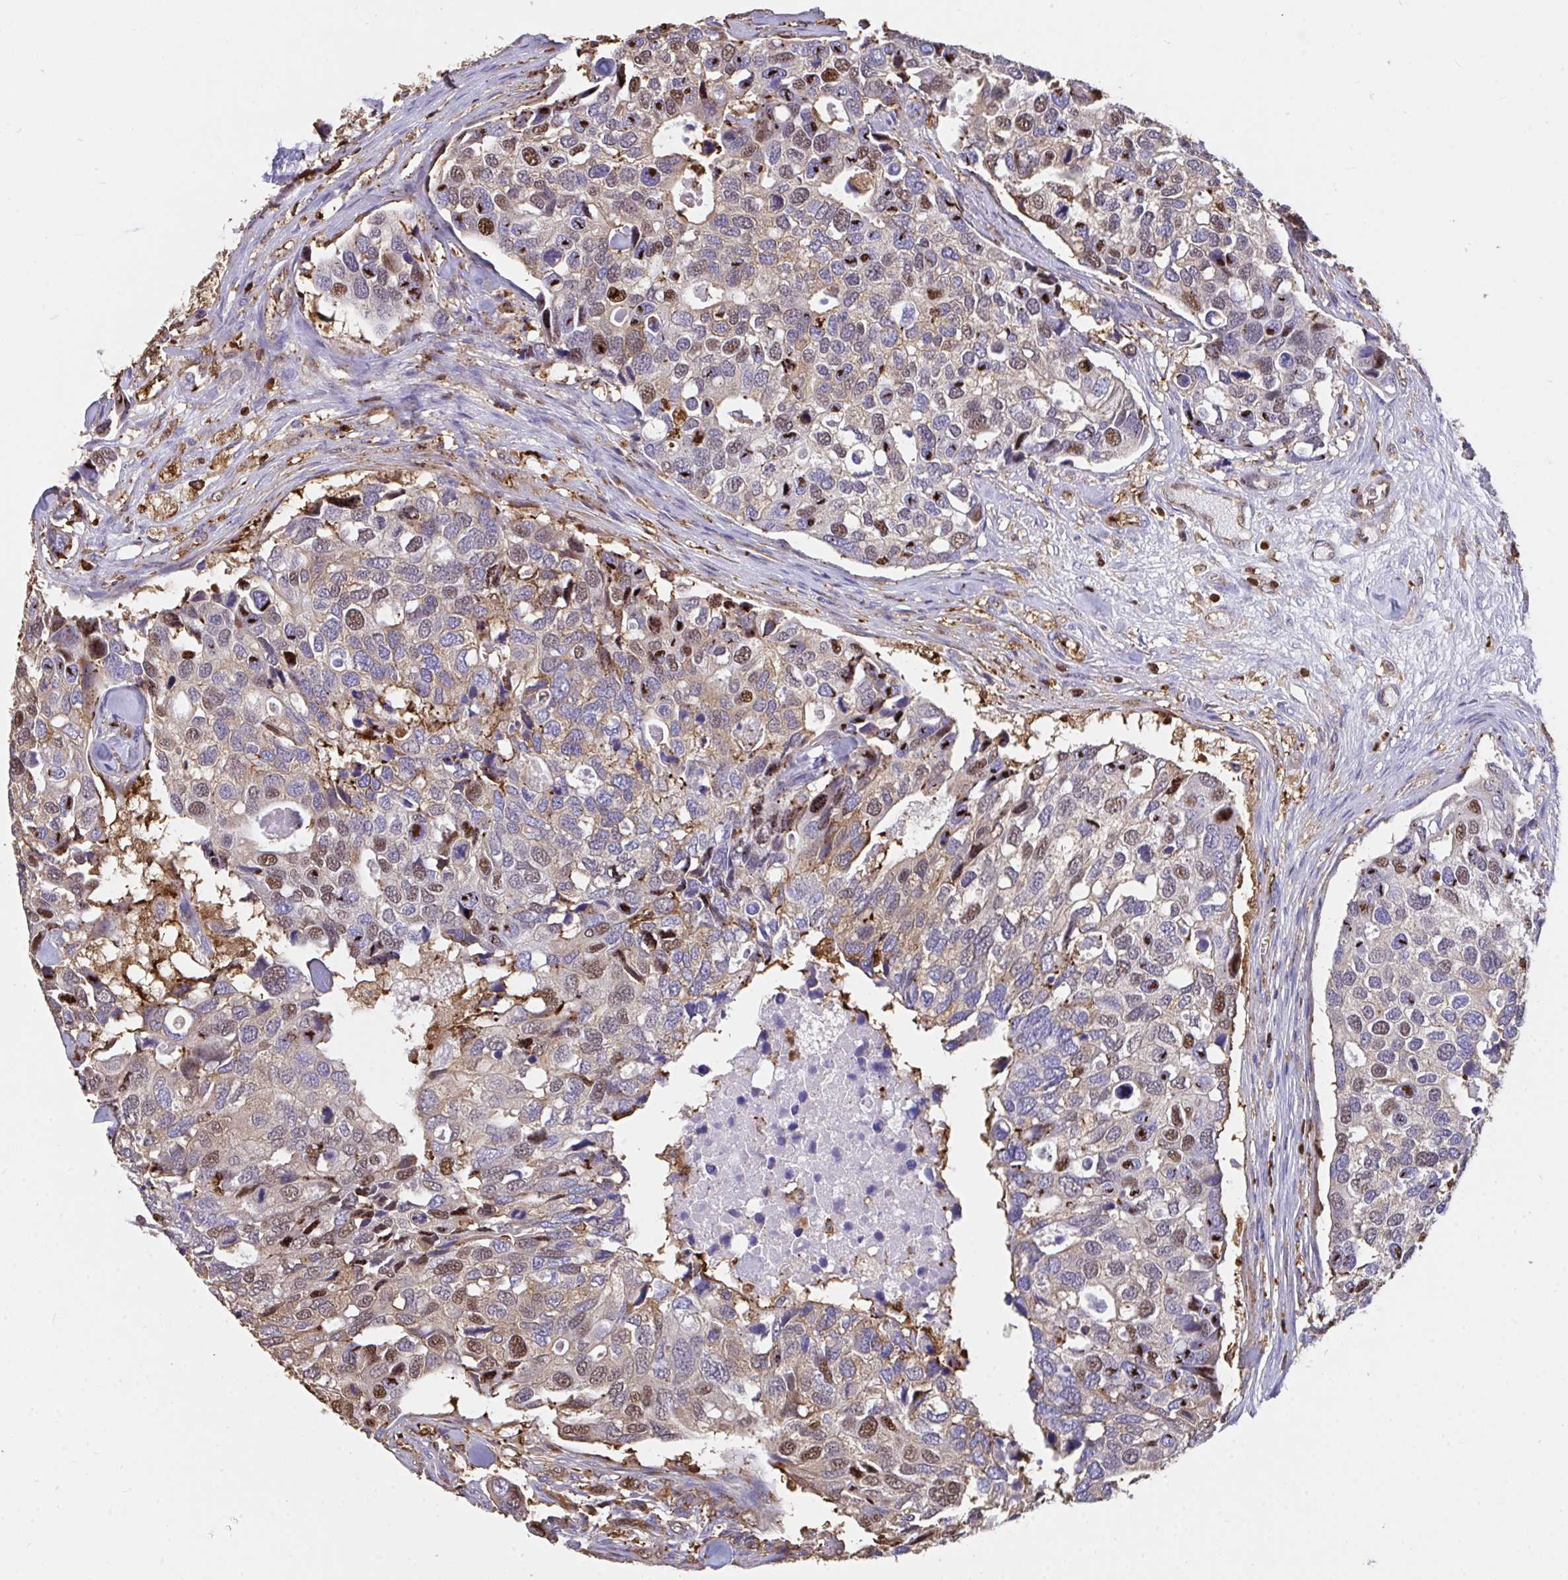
{"staining": {"intensity": "moderate", "quantity": "<25%", "location": "nuclear"}, "tissue": "breast cancer", "cell_type": "Tumor cells", "image_type": "cancer", "snomed": [{"axis": "morphology", "description": "Duct carcinoma"}, {"axis": "topography", "description": "Breast"}], "caption": "A brown stain shows moderate nuclear staining of a protein in breast cancer tumor cells.", "gene": "CFL1", "patient": {"sex": "female", "age": 83}}